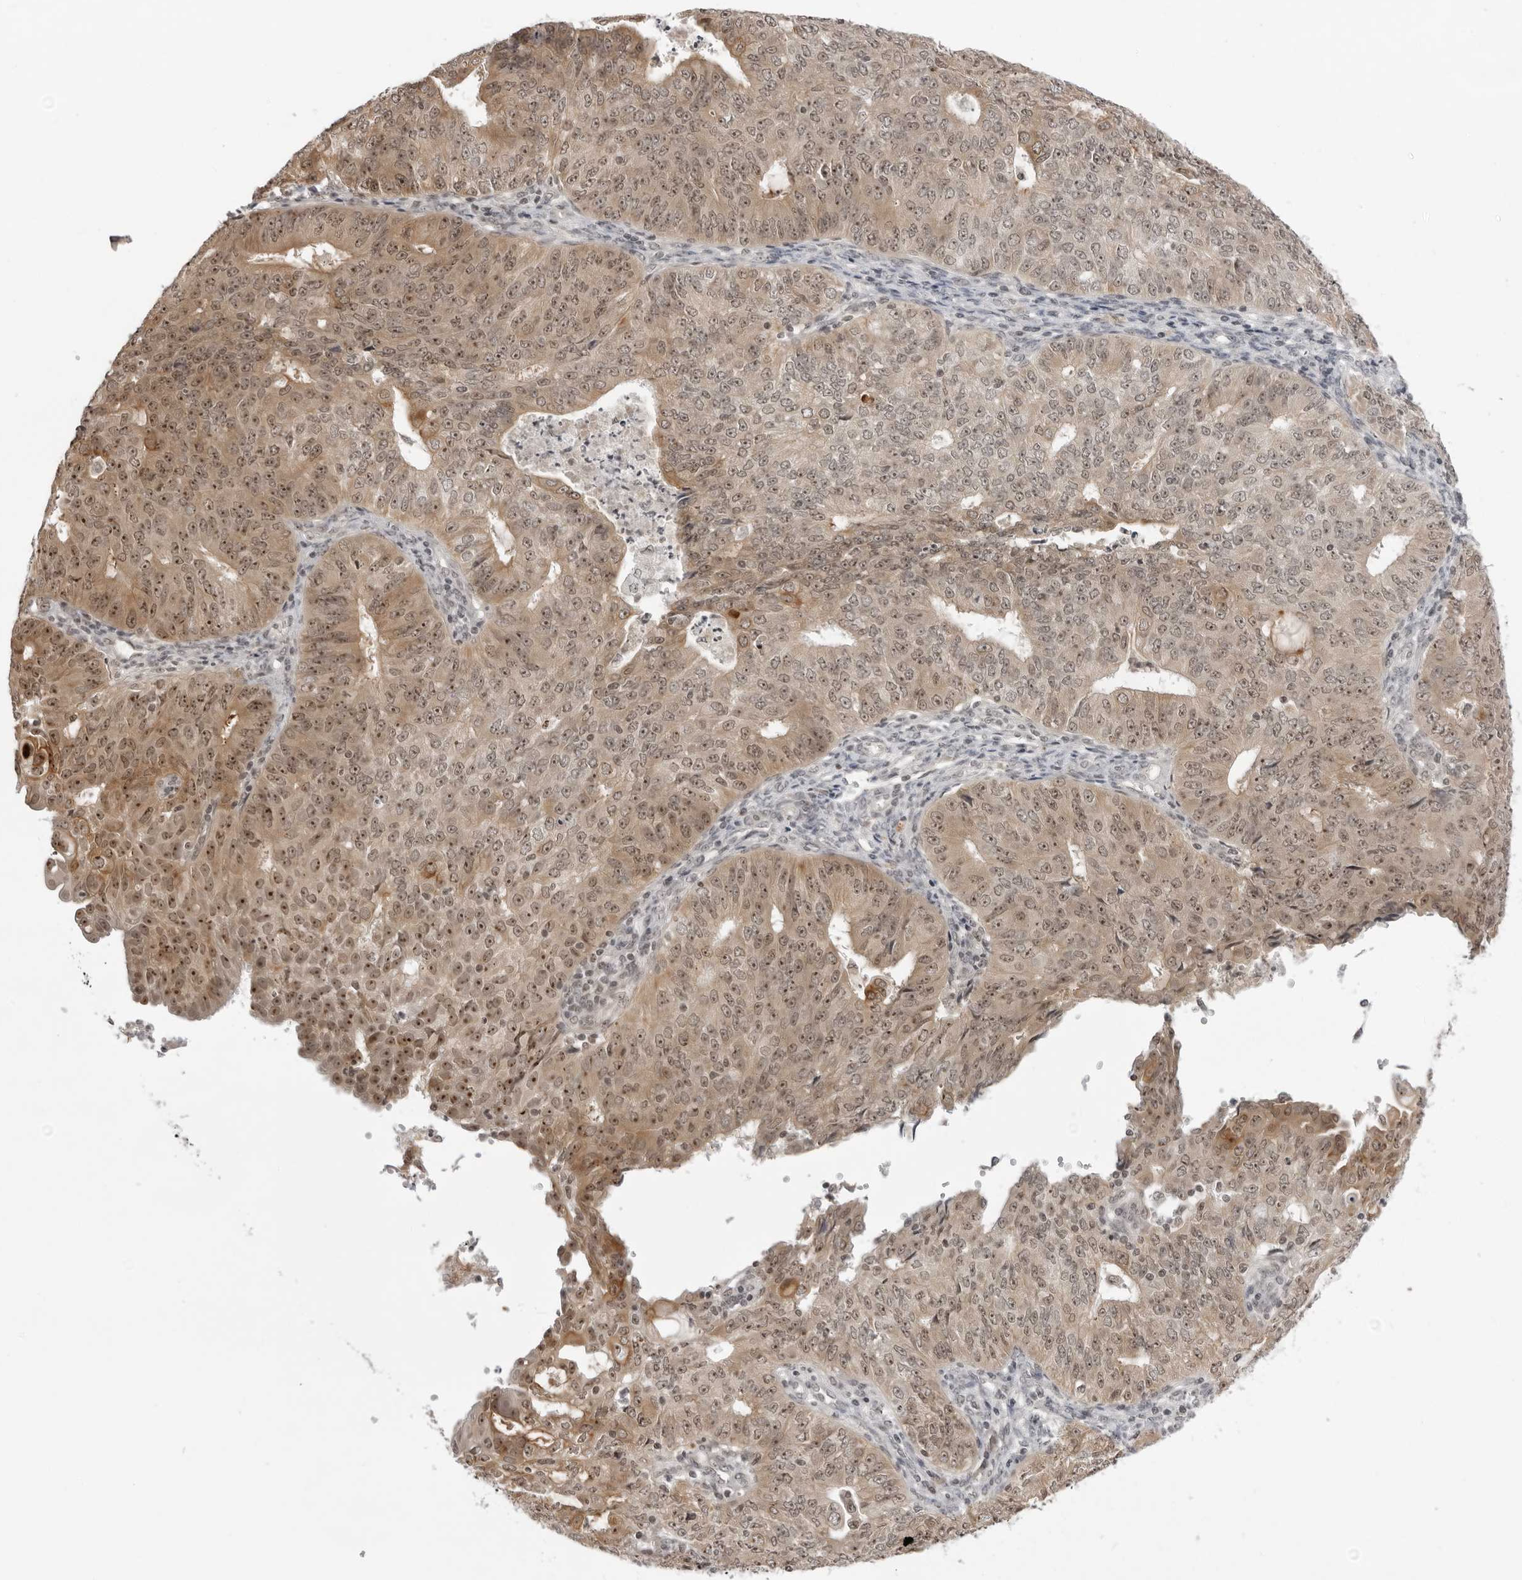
{"staining": {"intensity": "moderate", "quantity": ">75%", "location": "cytoplasmic/membranous,nuclear"}, "tissue": "endometrial cancer", "cell_type": "Tumor cells", "image_type": "cancer", "snomed": [{"axis": "morphology", "description": "Adenocarcinoma, NOS"}, {"axis": "topography", "description": "Endometrium"}], "caption": "Adenocarcinoma (endometrial) stained for a protein exhibits moderate cytoplasmic/membranous and nuclear positivity in tumor cells.", "gene": "EXOSC10", "patient": {"sex": "female", "age": 32}}